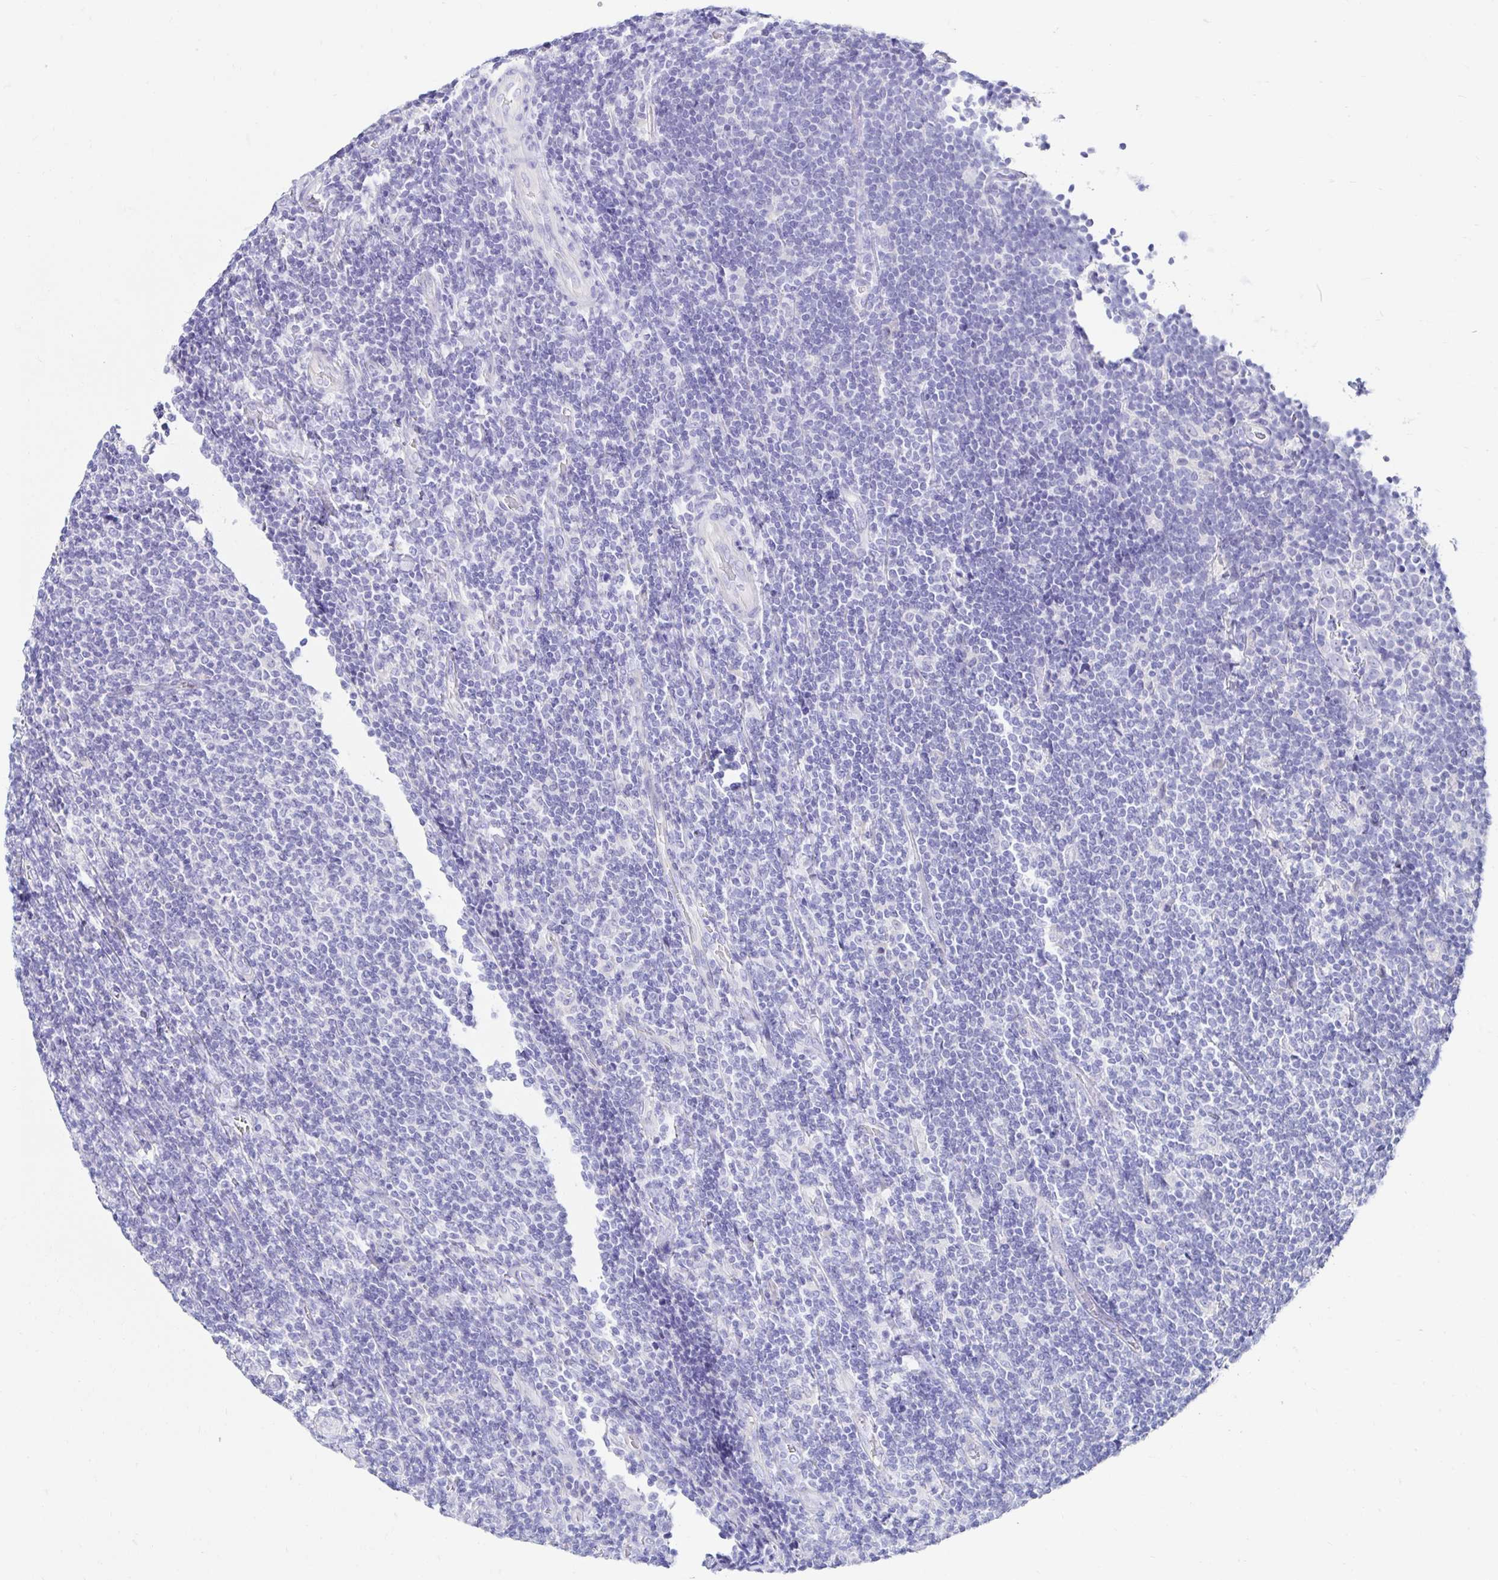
{"staining": {"intensity": "negative", "quantity": "none", "location": "none"}, "tissue": "lymphoma", "cell_type": "Tumor cells", "image_type": "cancer", "snomed": [{"axis": "morphology", "description": "Malignant lymphoma, non-Hodgkin's type, Low grade"}, {"axis": "topography", "description": "Lymph node"}], "caption": "Immunohistochemistry photomicrograph of neoplastic tissue: malignant lymphoma, non-Hodgkin's type (low-grade) stained with DAB (3,3'-diaminobenzidine) exhibits no significant protein staining in tumor cells. The staining was performed using DAB (3,3'-diaminobenzidine) to visualize the protein expression in brown, while the nuclei were stained in blue with hematoxylin (Magnification: 20x).", "gene": "CA9", "patient": {"sex": "male", "age": 52}}